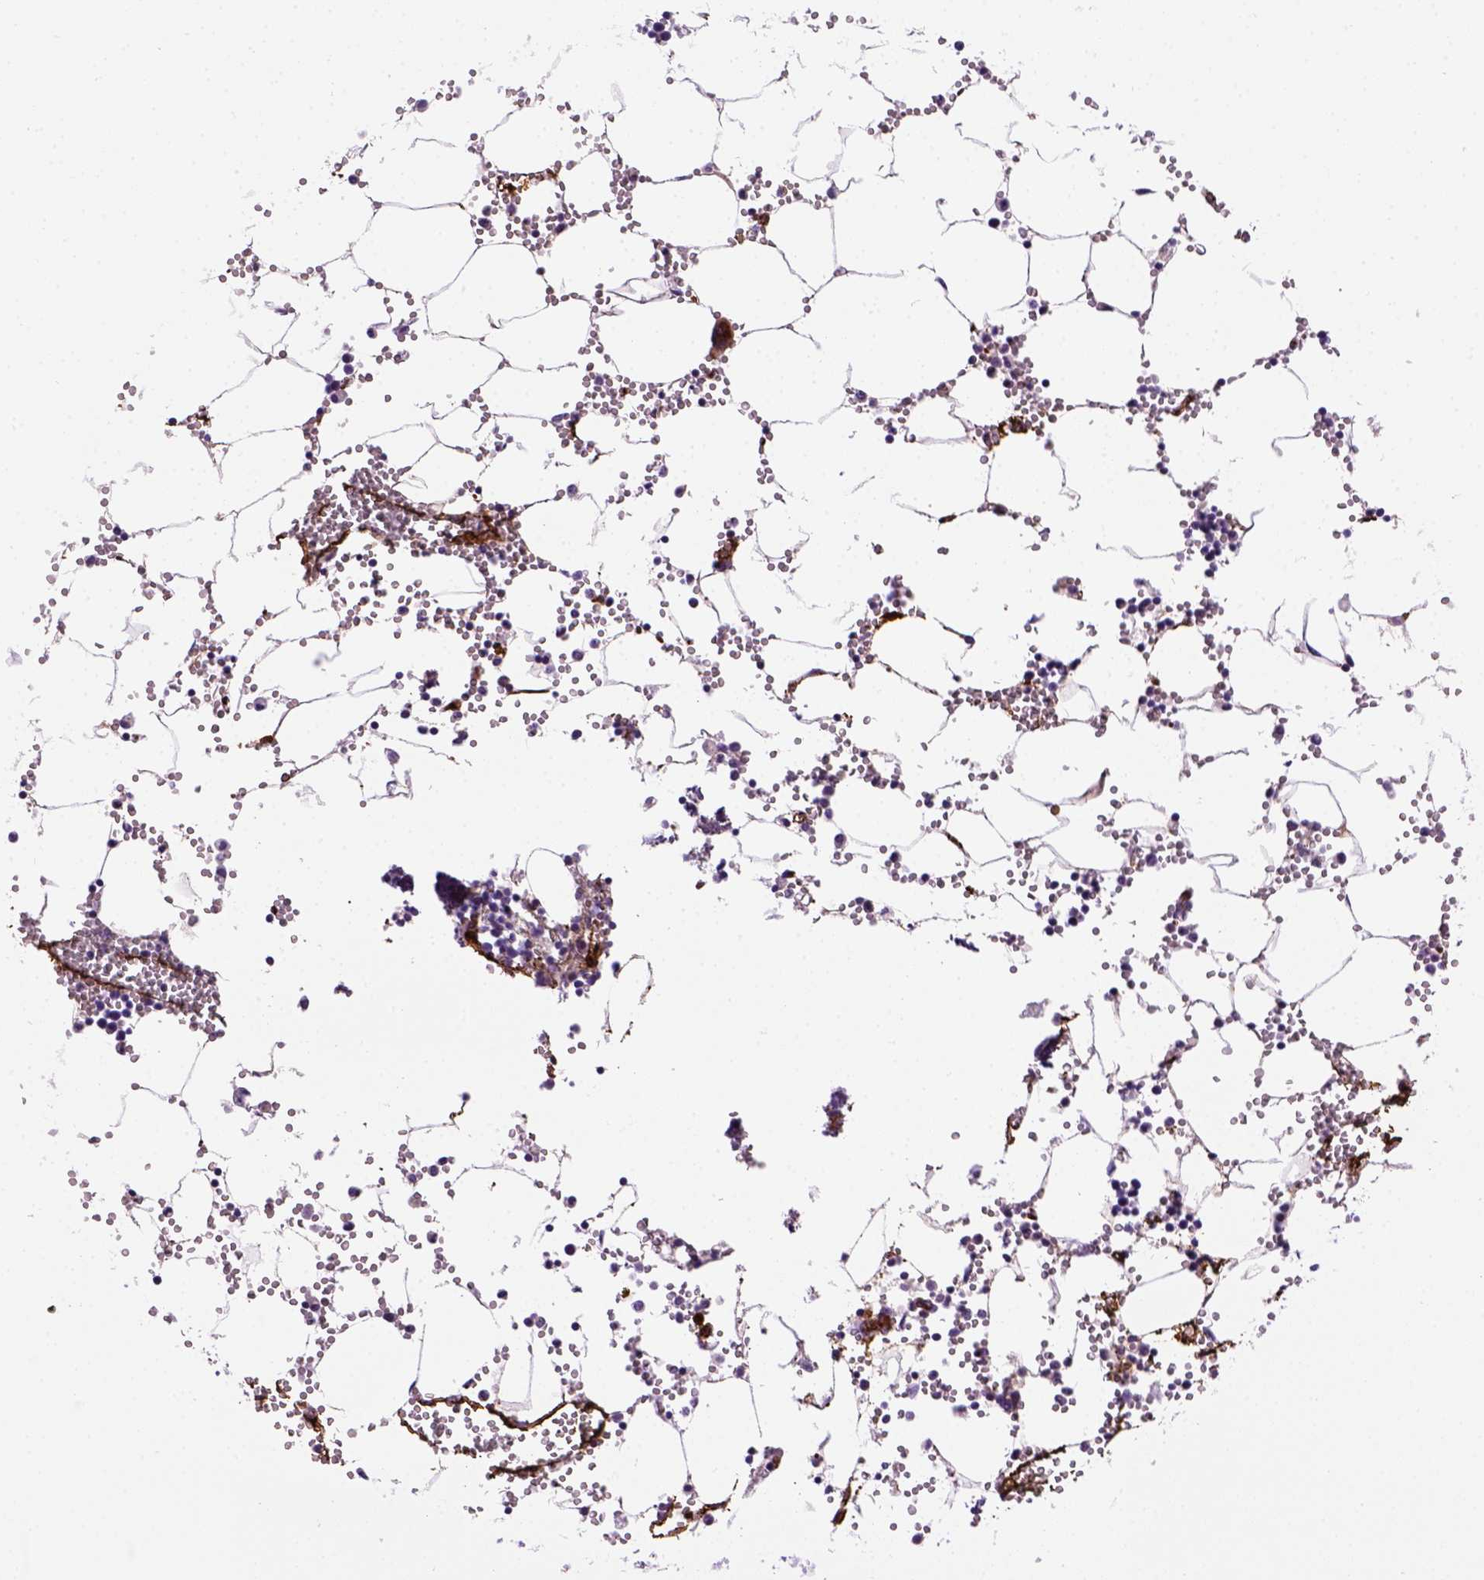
{"staining": {"intensity": "strong", "quantity": "<25%", "location": "cytoplasmic/membranous"}, "tissue": "bone marrow", "cell_type": "Hematopoietic cells", "image_type": "normal", "snomed": [{"axis": "morphology", "description": "Normal tissue, NOS"}, {"axis": "topography", "description": "Bone marrow"}], "caption": "Immunohistochemistry (IHC) (DAB) staining of unremarkable bone marrow reveals strong cytoplasmic/membranous protein expression in about <25% of hematopoietic cells. (DAB (3,3'-diaminobenzidine) IHC with brightfield microscopy, high magnification).", "gene": "VWF", "patient": {"sex": "male", "age": 54}}